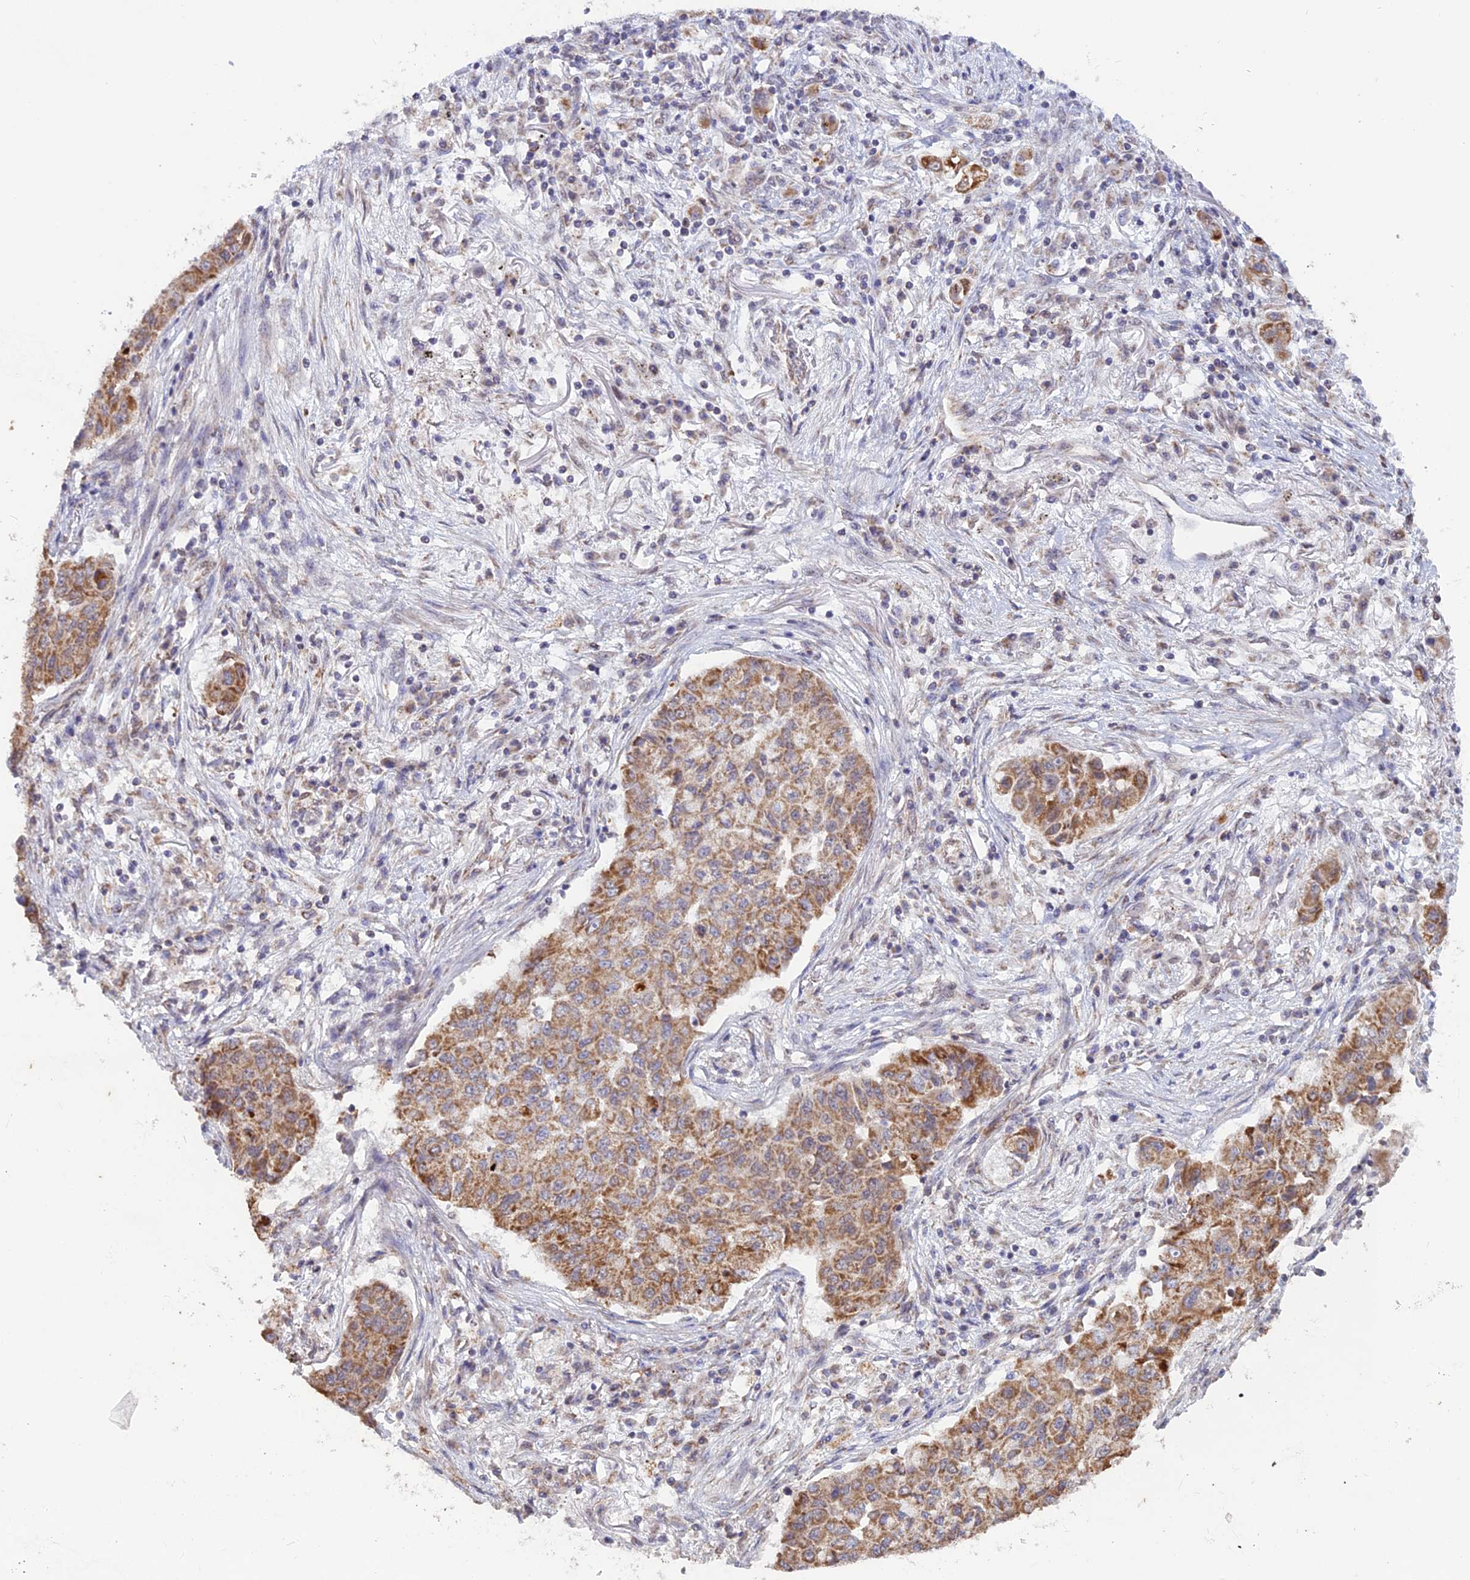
{"staining": {"intensity": "moderate", "quantity": ">75%", "location": "cytoplasmic/membranous"}, "tissue": "lung cancer", "cell_type": "Tumor cells", "image_type": "cancer", "snomed": [{"axis": "morphology", "description": "Squamous cell carcinoma, NOS"}, {"axis": "topography", "description": "Lung"}], "caption": "High-power microscopy captured an IHC micrograph of lung cancer, revealing moderate cytoplasmic/membranous expression in approximately >75% of tumor cells.", "gene": "ARHGAP40", "patient": {"sex": "male", "age": 74}}